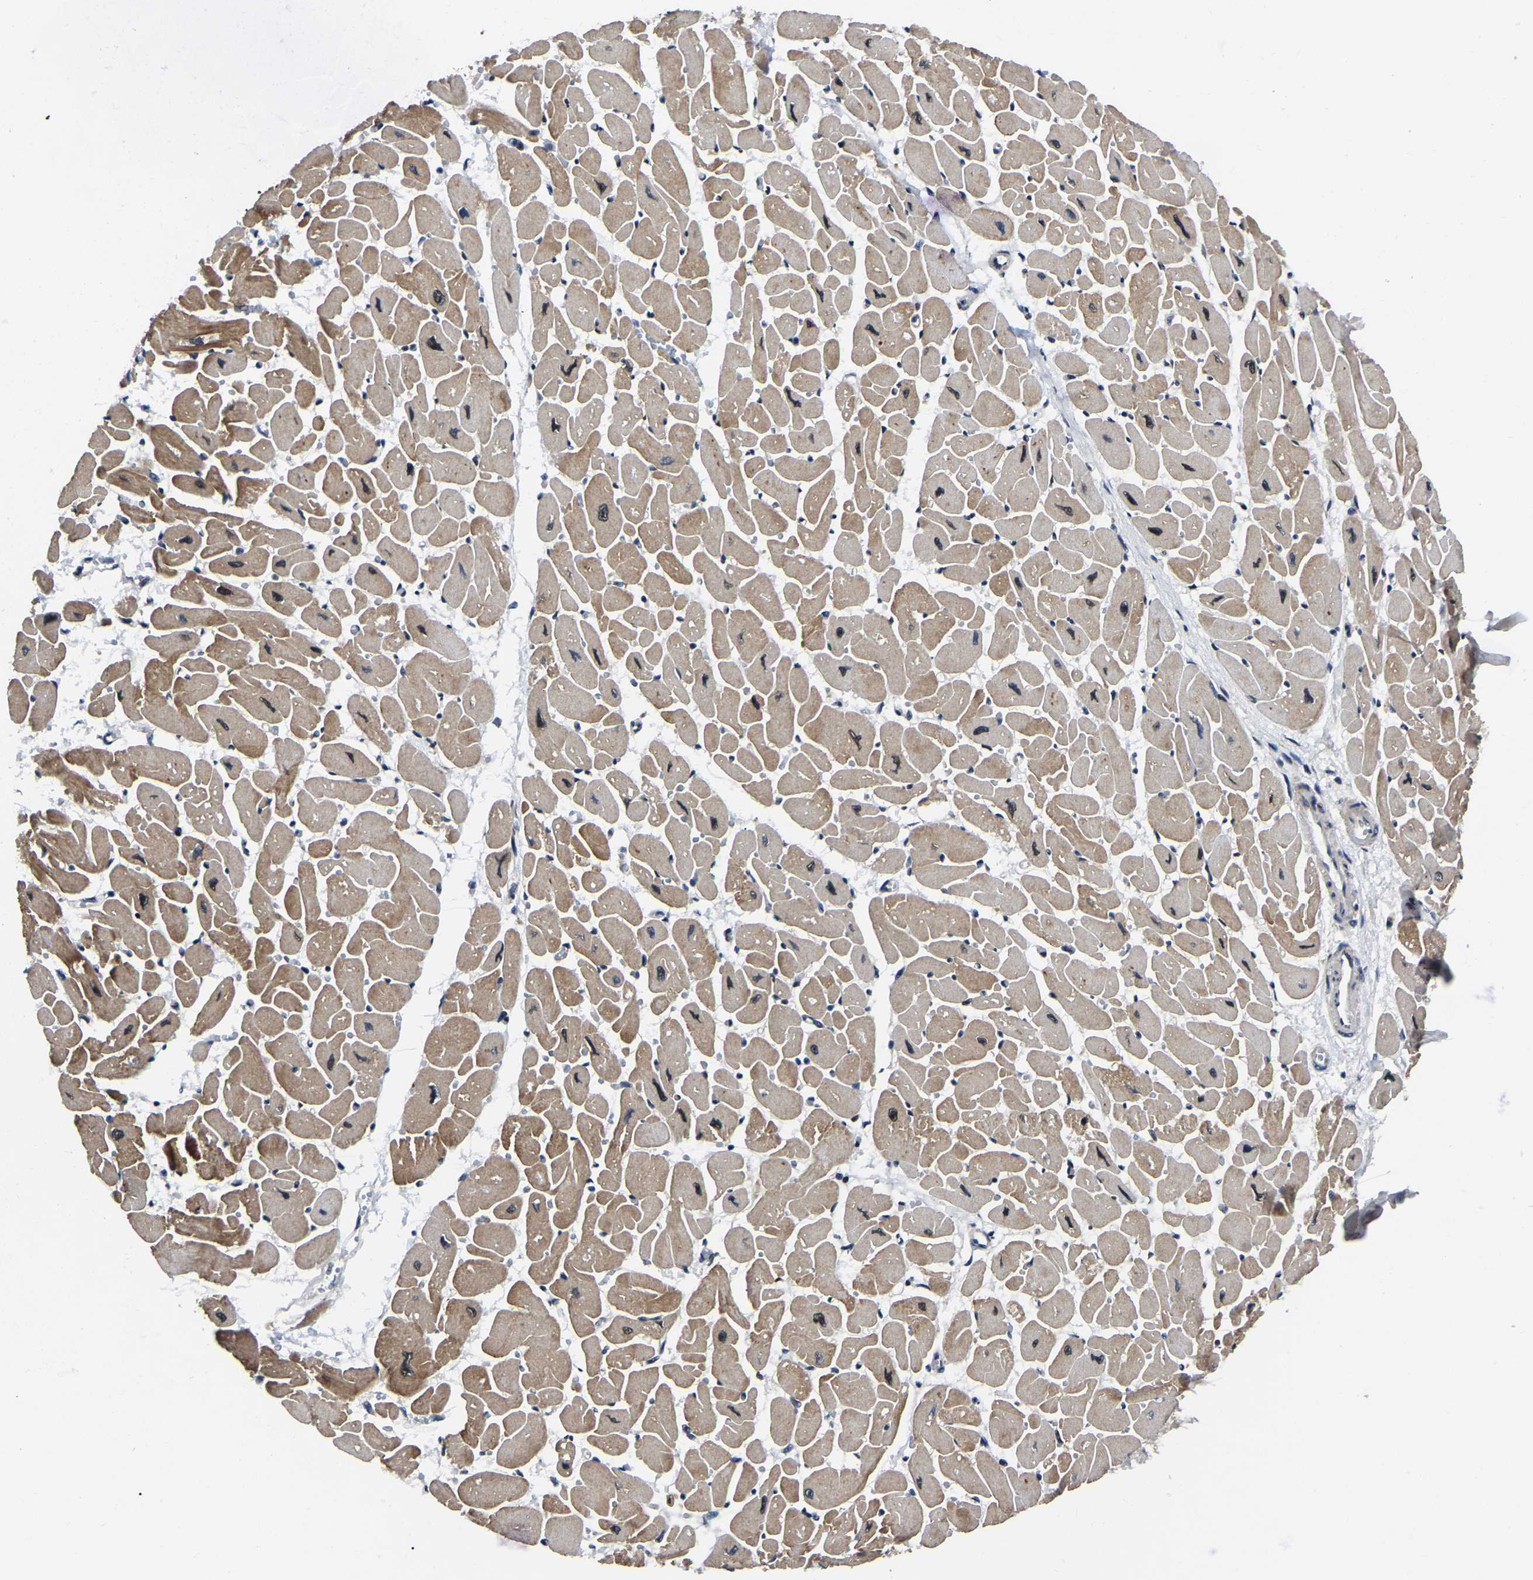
{"staining": {"intensity": "moderate", "quantity": ">75%", "location": "cytoplasmic/membranous,nuclear"}, "tissue": "heart muscle", "cell_type": "Cardiomyocytes", "image_type": "normal", "snomed": [{"axis": "morphology", "description": "Normal tissue, NOS"}, {"axis": "topography", "description": "Heart"}], "caption": "The micrograph demonstrates a brown stain indicating the presence of a protein in the cytoplasmic/membranous,nuclear of cardiomyocytes in heart muscle. (DAB IHC with brightfield microscopy, high magnification).", "gene": "TRIM35", "patient": {"sex": "female", "age": 54}}